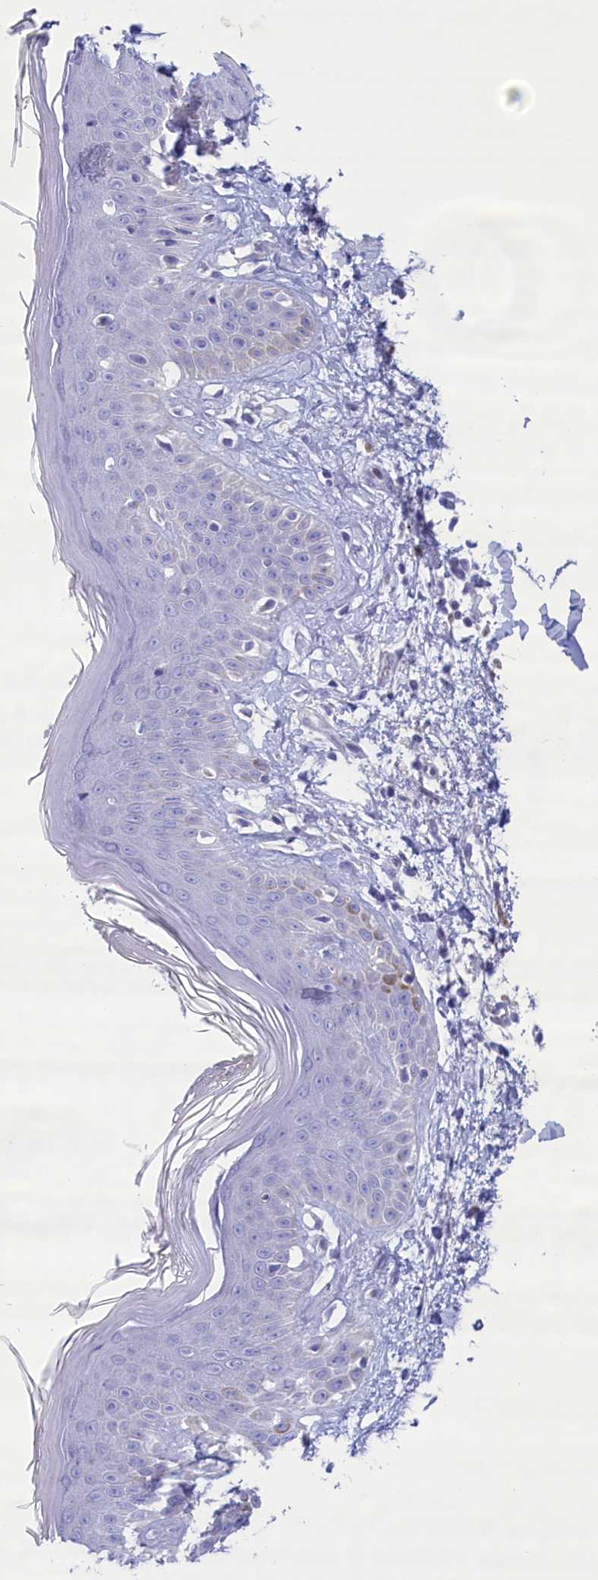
{"staining": {"intensity": "negative", "quantity": "none", "location": "none"}, "tissue": "skin", "cell_type": "Fibroblasts", "image_type": "normal", "snomed": [{"axis": "morphology", "description": "Normal tissue, NOS"}, {"axis": "topography", "description": "Skin"}], "caption": "Fibroblasts are negative for protein expression in normal human skin. (DAB (3,3'-diaminobenzidine) immunohistochemistry (IHC), high magnification).", "gene": "MPV17L2", "patient": {"sex": "female", "age": 64}}